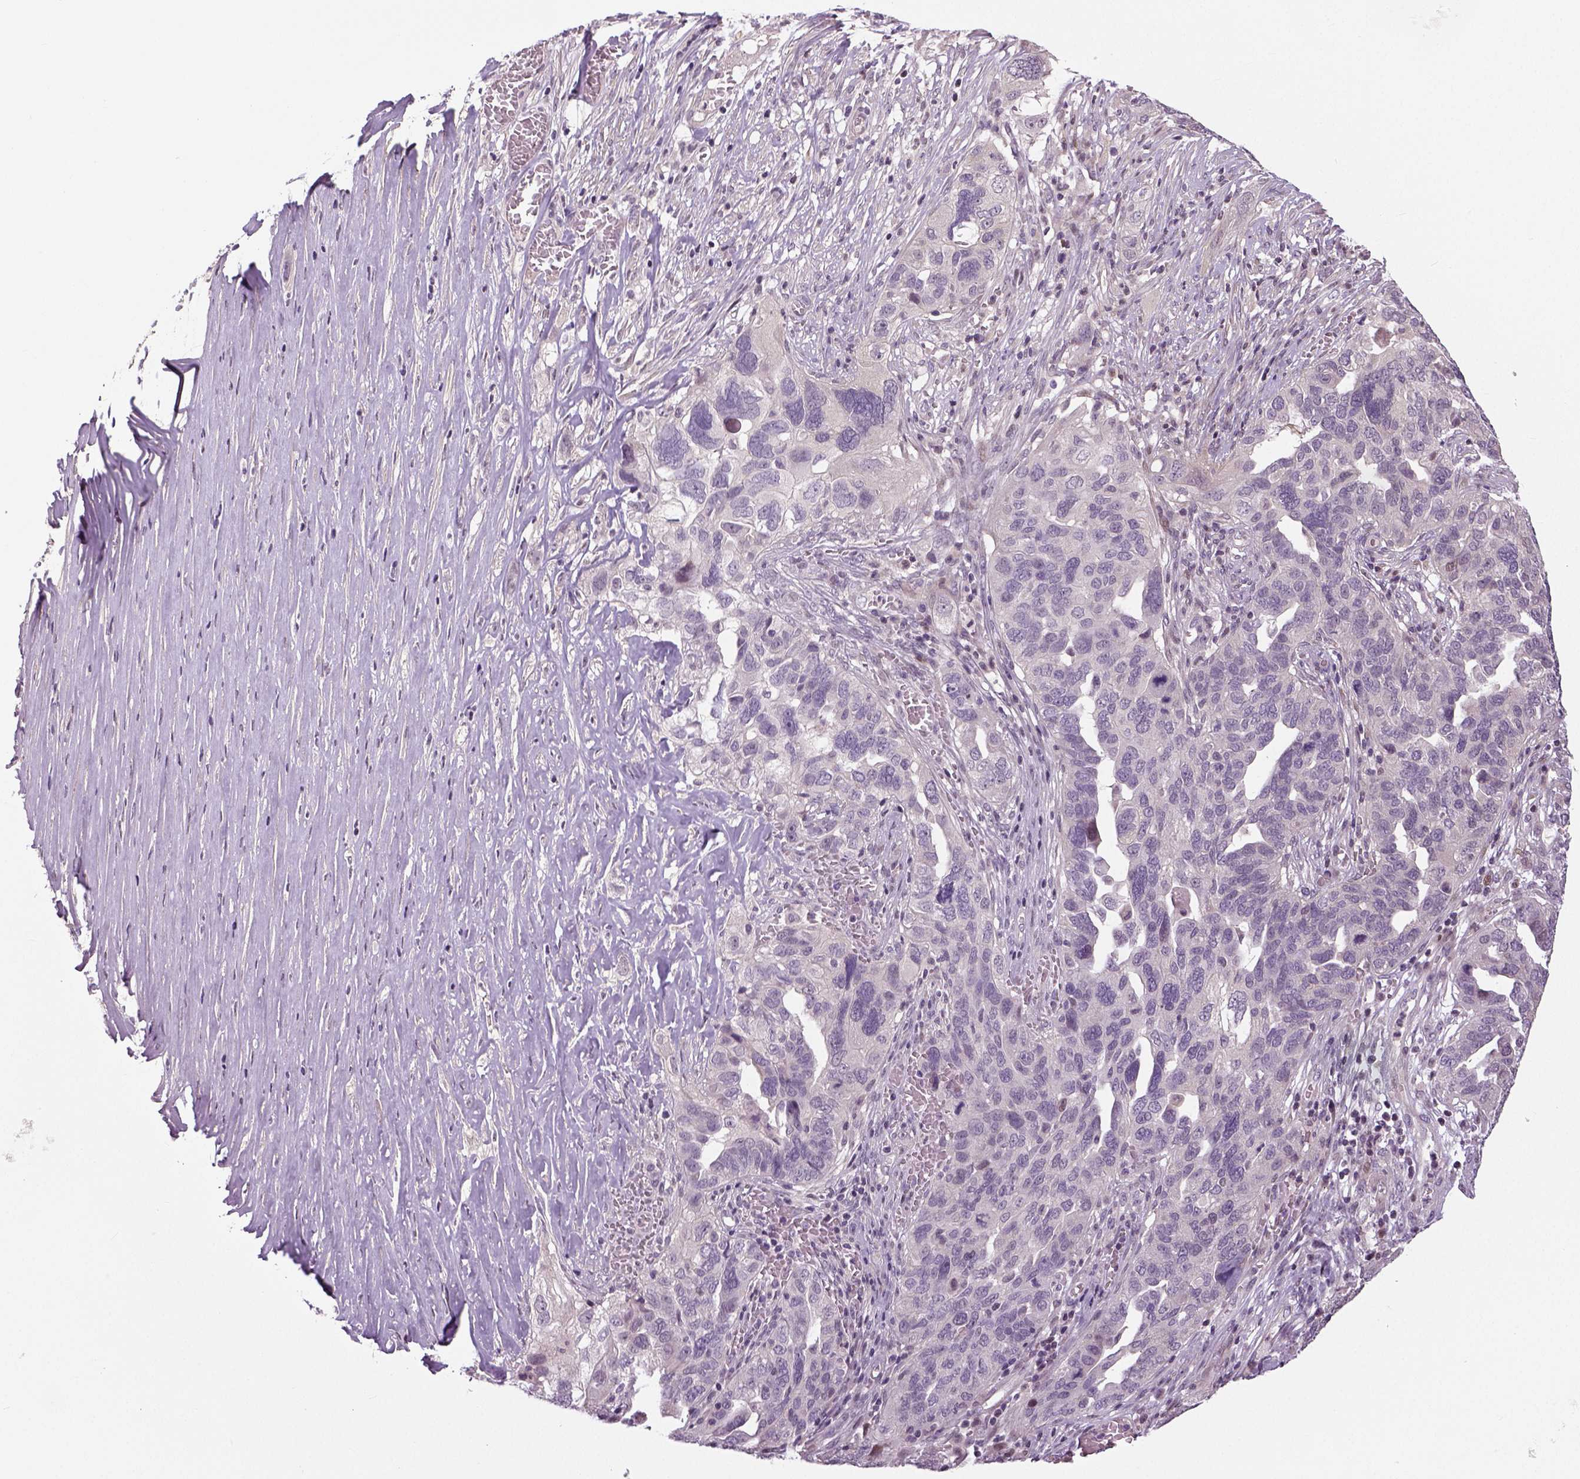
{"staining": {"intensity": "negative", "quantity": "none", "location": "none"}, "tissue": "ovarian cancer", "cell_type": "Tumor cells", "image_type": "cancer", "snomed": [{"axis": "morphology", "description": "Carcinoma, endometroid"}, {"axis": "topography", "description": "Soft tissue"}, {"axis": "topography", "description": "Ovary"}], "caption": "Human ovarian cancer stained for a protein using immunohistochemistry exhibits no positivity in tumor cells.", "gene": "NECAB1", "patient": {"sex": "female", "age": 52}}